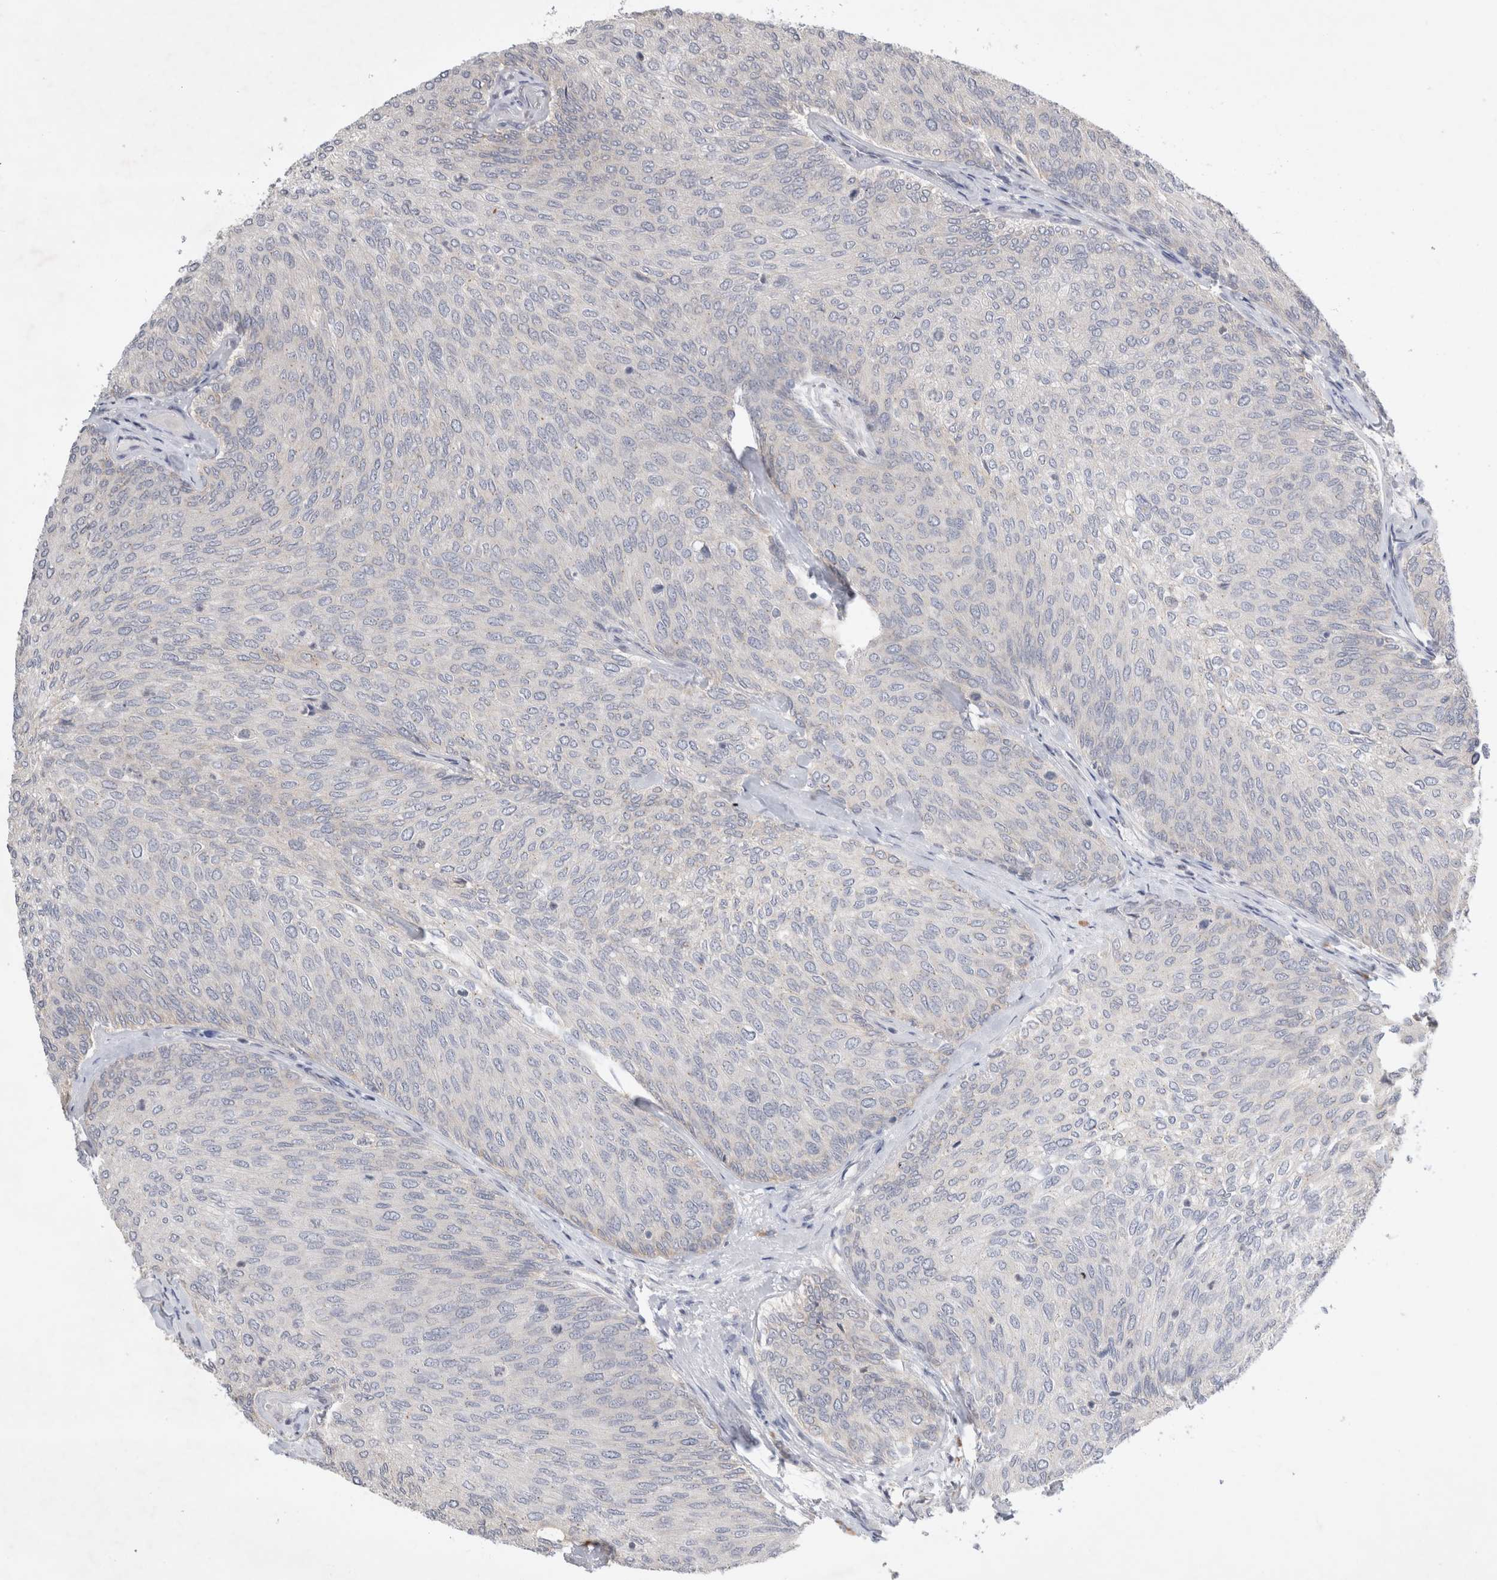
{"staining": {"intensity": "negative", "quantity": "none", "location": "none"}, "tissue": "urothelial cancer", "cell_type": "Tumor cells", "image_type": "cancer", "snomed": [{"axis": "morphology", "description": "Urothelial carcinoma, Low grade"}, {"axis": "topography", "description": "Urinary bladder"}], "caption": "This is an immunohistochemistry (IHC) photomicrograph of human urothelial cancer. There is no expression in tumor cells.", "gene": "NEDD4L", "patient": {"sex": "female", "age": 79}}